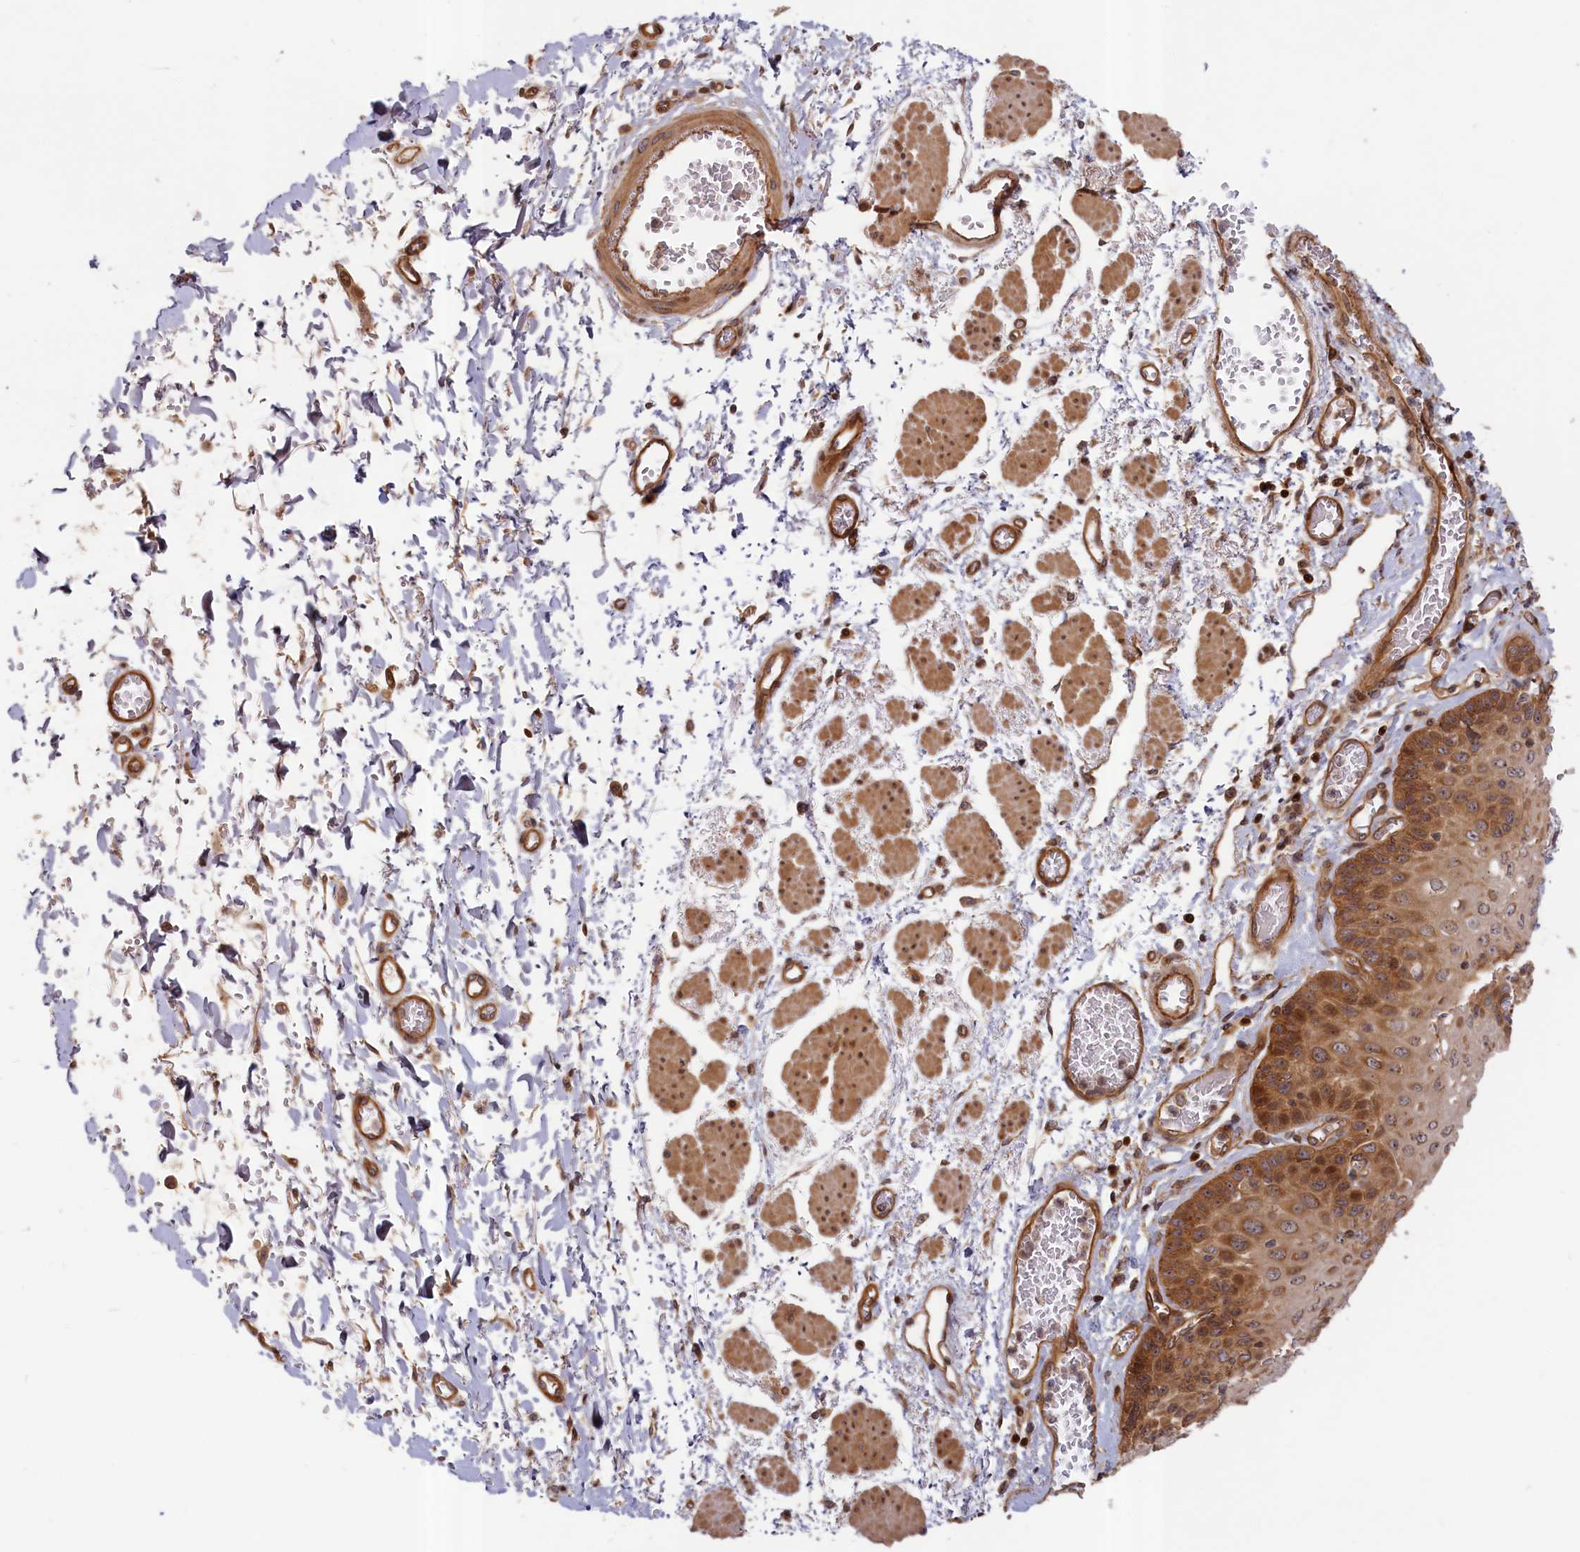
{"staining": {"intensity": "strong", "quantity": "25%-75%", "location": "cytoplasmic/membranous,nuclear"}, "tissue": "esophagus", "cell_type": "Squamous epithelial cells", "image_type": "normal", "snomed": [{"axis": "morphology", "description": "Normal tissue, NOS"}, {"axis": "topography", "description": "Esophagus"}], "caption": "Brown immunohistochemical staining in normal esophagus exhibits strong cytoplasmic/membranous,nuclear positivity in about 25%-75% of squamous epithelial cells.", "gene": "CEP44", "patient": {"sex": "male", "age": 81}}